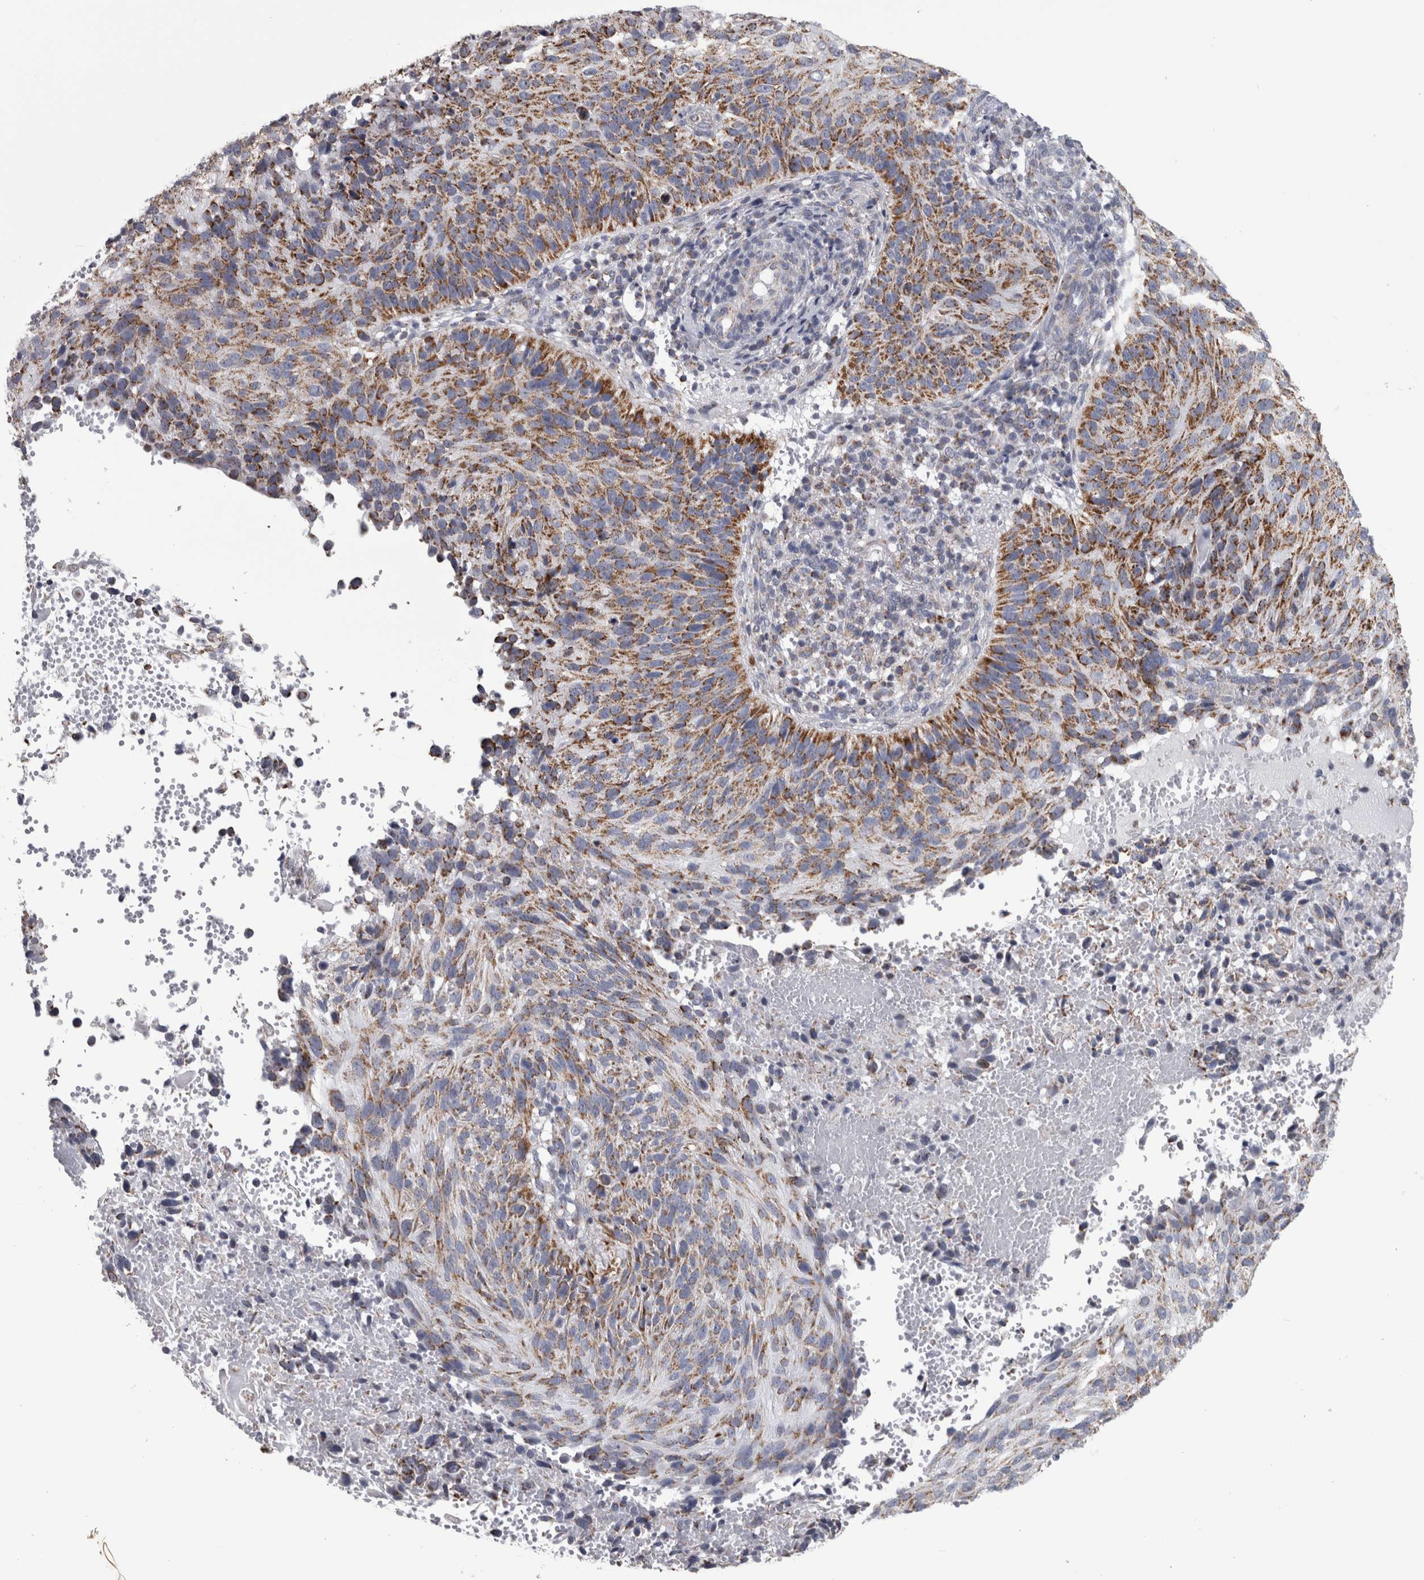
{"staining": {"intensity": "moderate", "quantity": ">75%", "location": "cytoplasmic/membranous"}, "tissue": "cervical cancer", "cell_type": "Tumor cells", "image_type": "cancer", "snomed": [{"axis": "morphology", "description": "Squamous cell carcinoma, NOS"}, {"axis": "topography", "description": "Cervix"}], "caption": "This micrograph demonstrates immunohistochemistry staining of human squamous cell carcinoma (cervical), with medium moderate cytoplasmic/membranous expression in about >75% of tumor cells.", "gene": "DBT", "patient": {"sex": "female", "age": 74}}